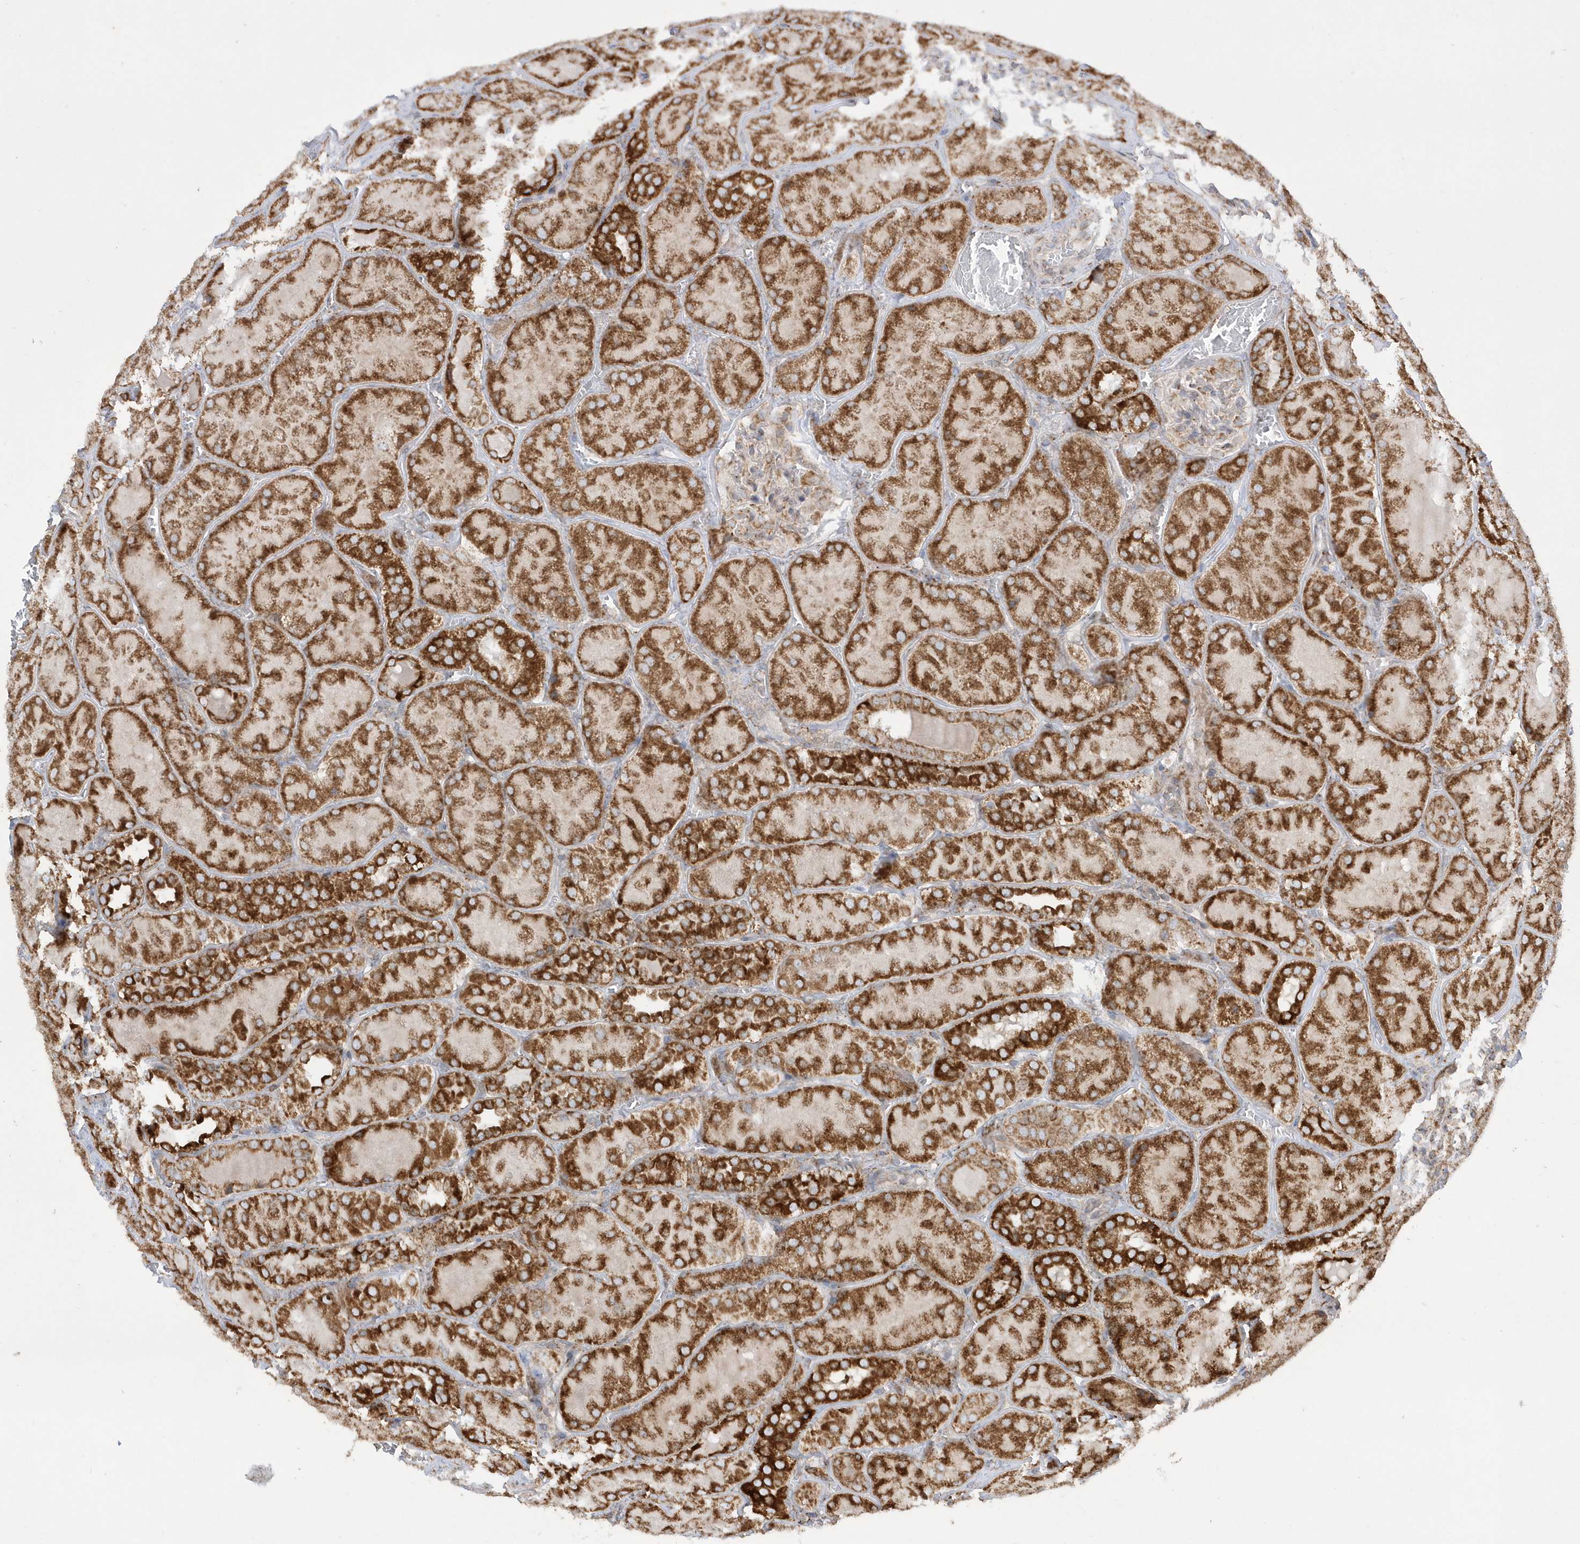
{"staining": {"intensity": "moderate", "quantity": "<25%", "location": "cytoplasmic/membranous"}, "tissue": "kidney", "cell_type": "Cells in glomeruli", "image_type": "normal", "snomed": [{"axis": "morphology", "description": "Normal tissue, NOS"}, {"axis": "topography", "description": "Kidney"}], "caption": "This histopathology image exhibits immunohistochemistry staining of unremarkable human kidney, with low moderate cytoplasmic/membranous staining in approximately <25% of cells in glomeruli.", "gene": "SH3BP2", "patient": {"sex": "male", "age": 28}}